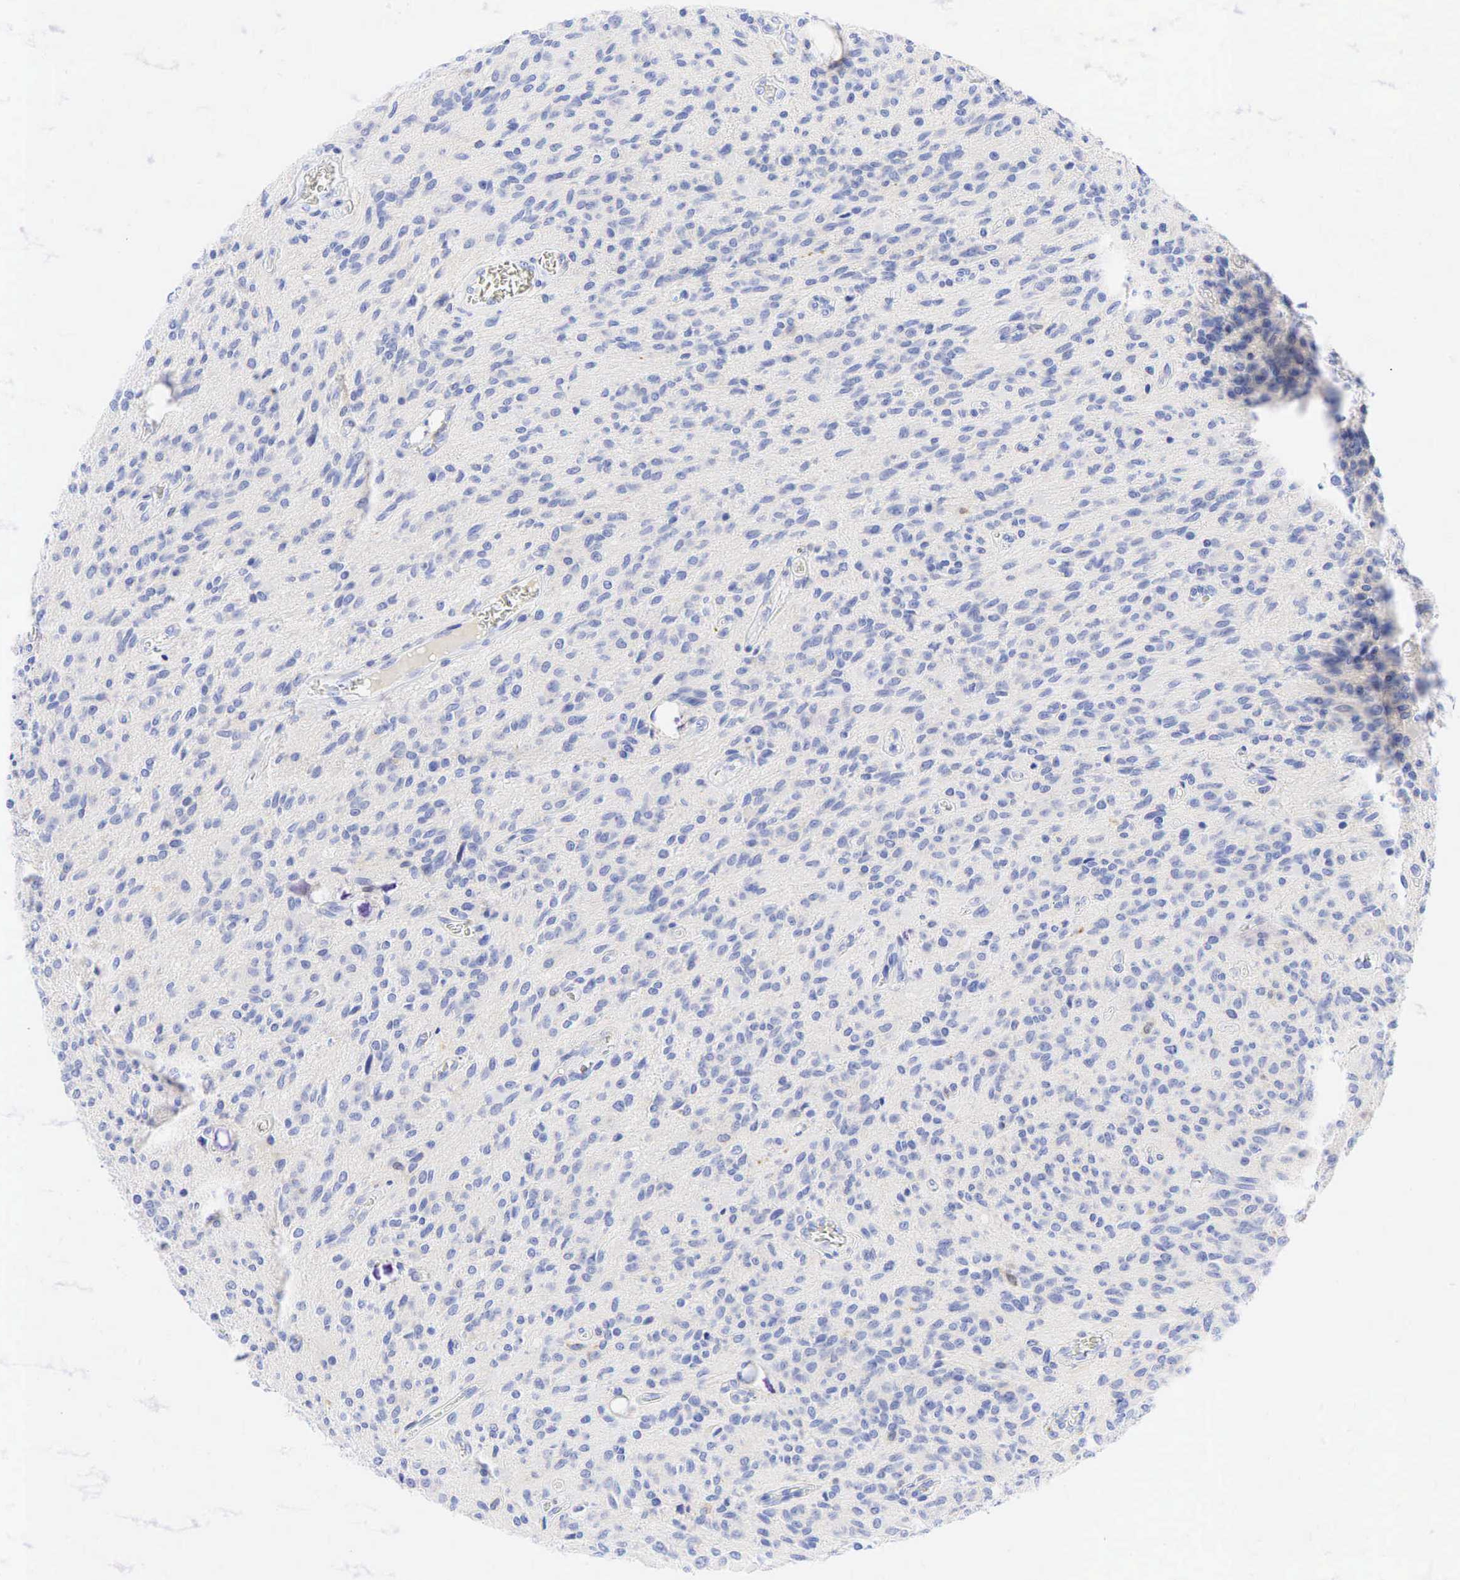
{"staining": {"intensity": "negative", "quantity": "none", "location": "none"}, "tissue": "glioma", "cell_type": "Tumor cells", "image_type": "cancer", "snomed": [{"axis": "morphology", "description": "Glioma, malignant, Low grade"}, {"axis": "topography", "description": "Brain"}], "caption": "IHC histopathology image of neoplastic tissue: glioma stained with DAB (3,3'-diaminobenzidine) reveals no significant protein staining in tumor cells.", "gene": "TNFRSF8", "patient": {"sex": "female", "age": 15}}